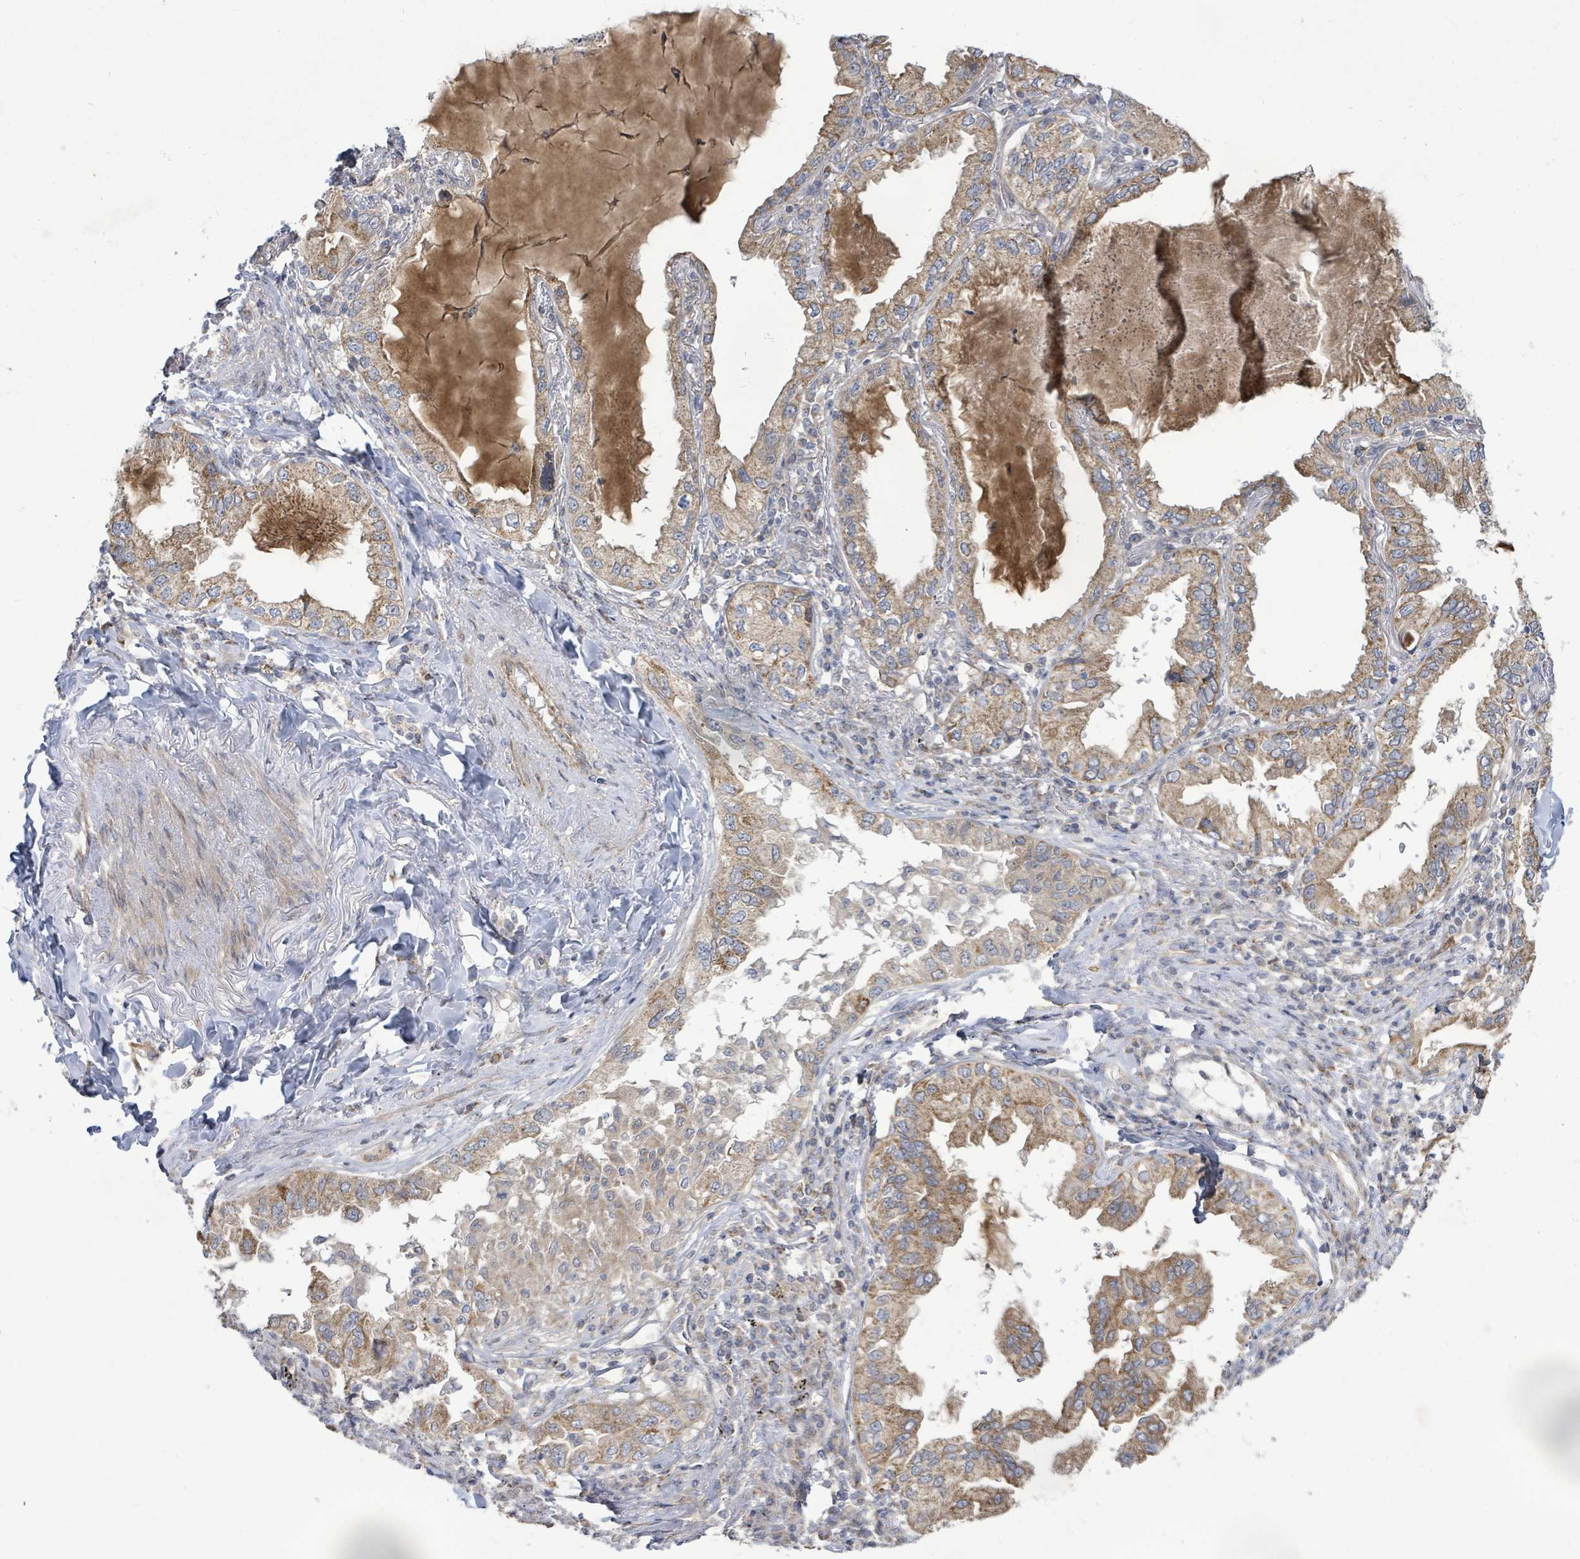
{"staining": {"intensity": "moderate", "quantity": ">75%", "location": "cytoplasmic/membranous"}, "tissue": "lung cancer", "cell_type": "Tumor cells", "image_type": "cancer", "snomed": [{"axis": "morphology", "description": "Adenocarcinoma, NOS"}, {"axis": "topography", "description": "Lung"}], "caption": "Immunohistochemical staining of adenocarcinoma (lung) shows medium levels of moderate cytoplasmic/membranous staining in about >75% of tumor cells. (Brightfield microscopy of DAB IHC at high magnification).", "gene": "KBTBD11", "patient": {"sex": "female", "age": 69}}